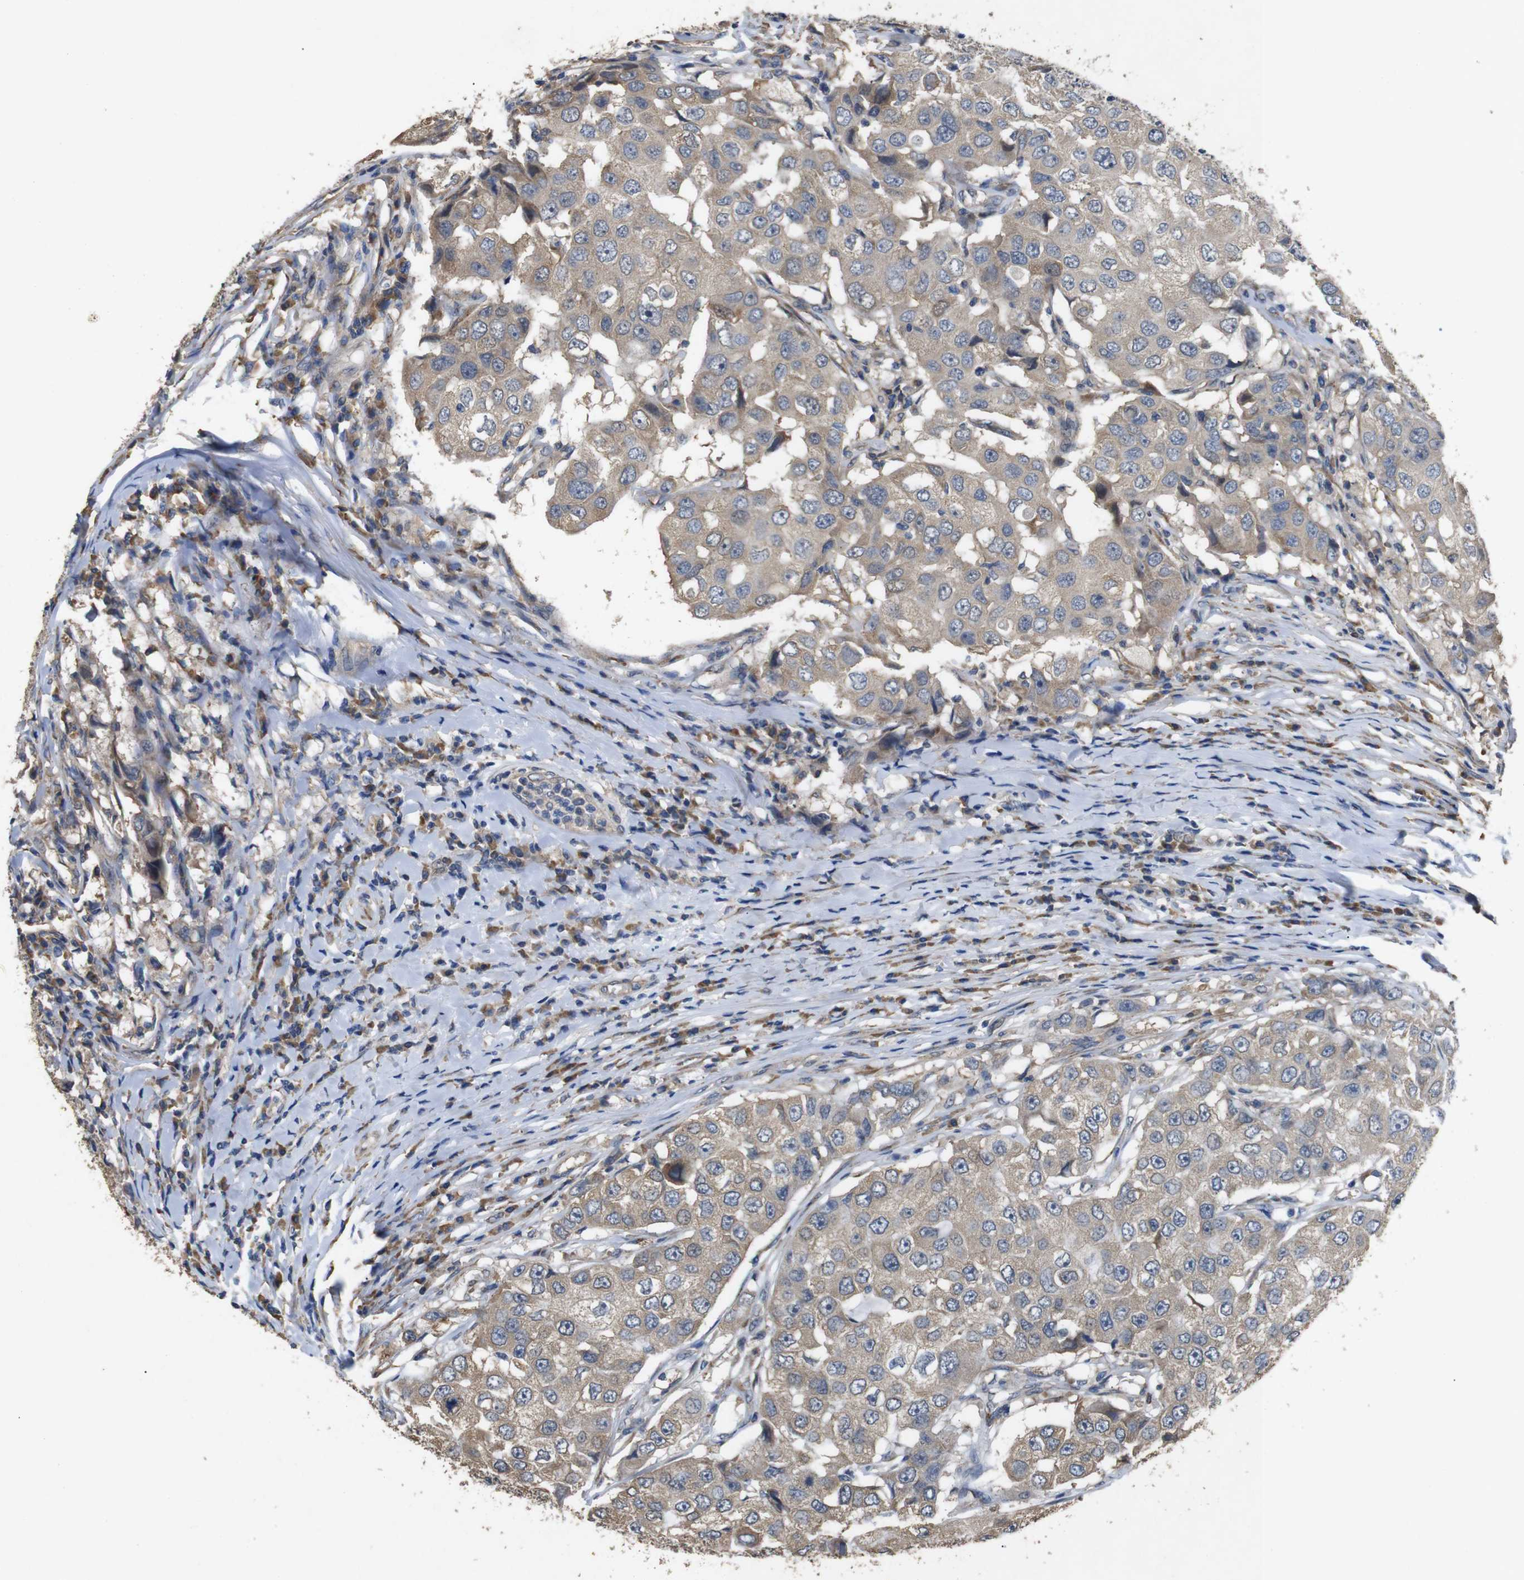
{"staining": {"intensity": "weak", "quantity": ">75%", "location": "cytoplasmic/membranous"}, "tissue": "breast cancer", "cell_type": "Tumor cells", "image_type": "cancer", "snomed": [{"axis": "morphology", "description": "Duct carcinoma"}, {"axis": "topography", "description": "Breast"}], "caption": "This image demonstrates infiltrating ductal carcinoma (breast) stained with immunohistochemistry (IHC) to label a protein in brown. The cytoplasmic/membranous of tumor cells show weak positivity for the protein. Nuclei are counter-stained blue.", "gene": "BNIP3", "patient": {"sex": "female", "age": 27}}